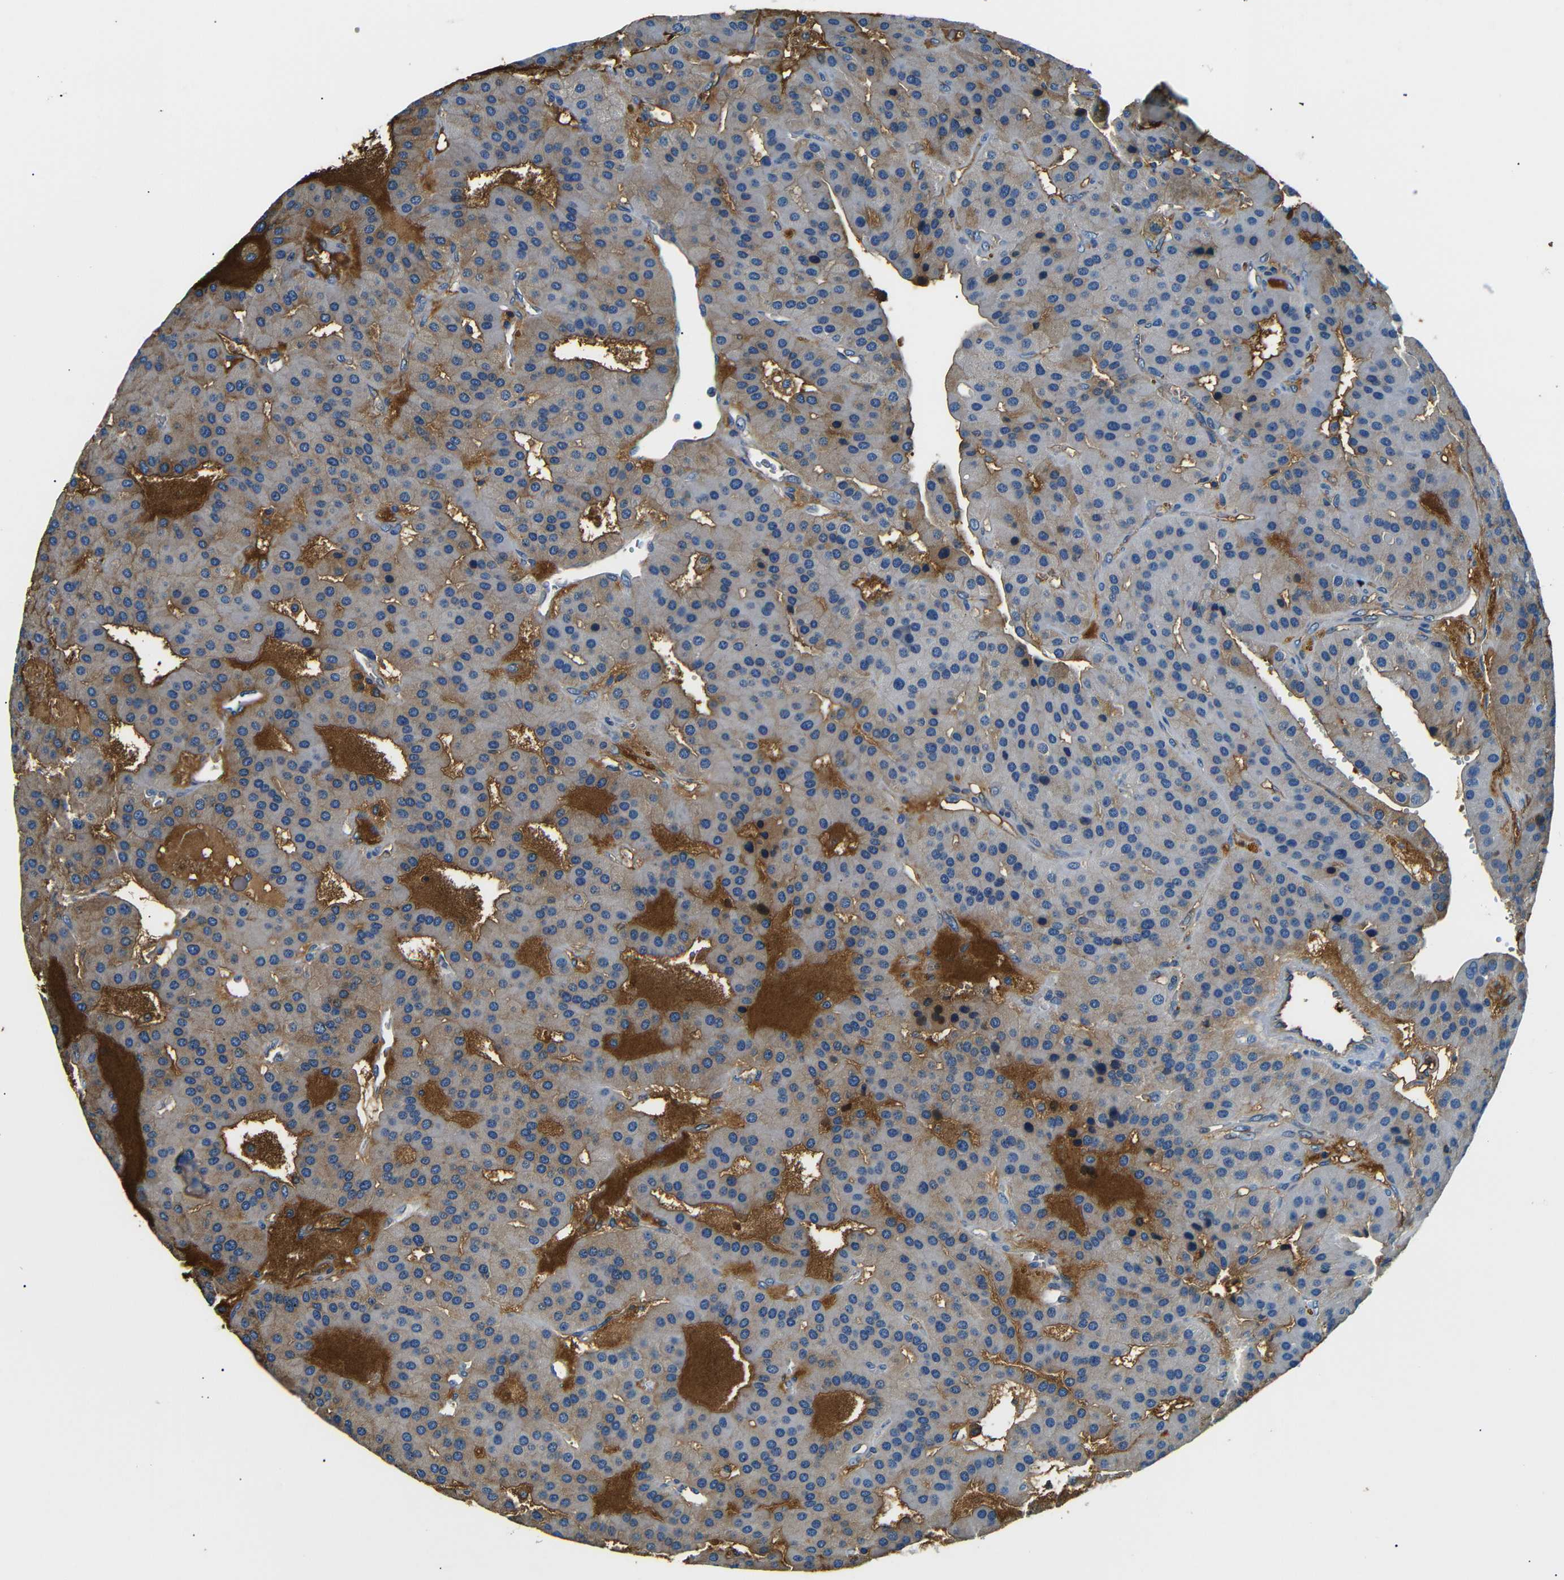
{"staining": {"intensity": "weak", "quantity": "<25%", "location": "cytoplasmic/membranous"}, "tissue": "parathyroid gland", "cell_type": "Glandular cells", "image_type": "normal", "snomed": [{"axis": "morphology", "description": "Normal tissue, NOS"}, {"axis": "morphology", "description": "Adenoma, NOS"}, {"axis": "topography", "description": "Parathyroid gland"}], "caption": "This is a photomicrograph of immunohistochemistry (IHC) staining of normal parathyroid gland, which shows no staining in glandular cells. Brightfield microscopy of IHC stained with DAB (3,3'-diaminobenzidine) (brown) and hematoxylin (blue), captured at high magnification.", "gene": "LHCGR", "patient": {"sex": "female", "age": 86}}